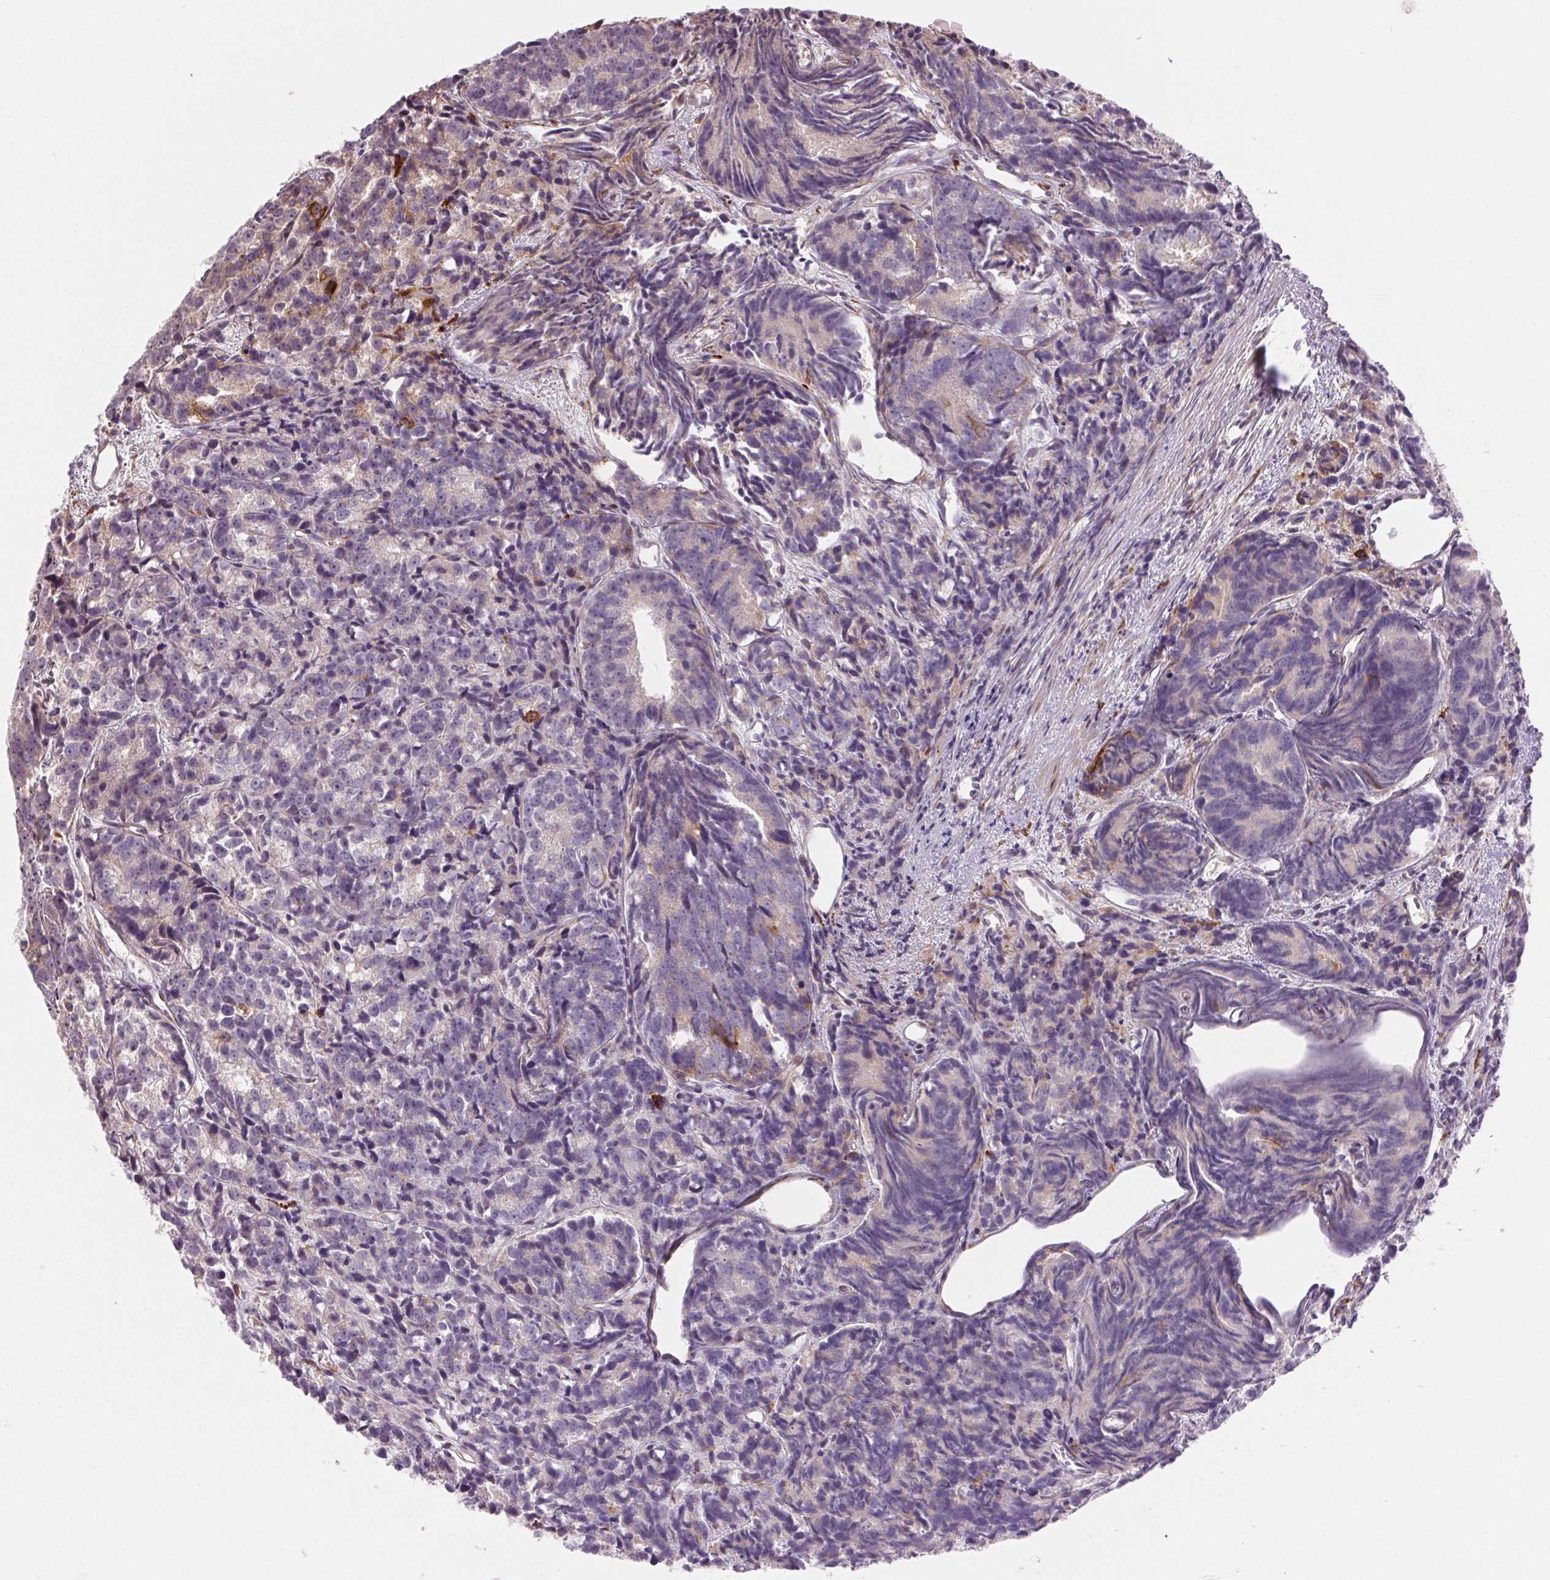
{"staining": {"intensity": "weak", "quantity": "<25%", "location": "cytoplasmic/membranous"}, "tissue": "prostate cancer", "cell_type": "Tumor cells", "image_type": "cancer", "snomed": [{"axis": "morphology", "description": "Adenocarcinoma, High grade"}, {"axis": "topography", "description": "Prostate"}], "caption": "This is an immunohistochemistry photomicrograph of human prostate cancer (adenocarcinoma (high-grade)). There is no expression in tumor cells.", "gene": "METTL17", "patient": {"sex": "male", "age": 77}}